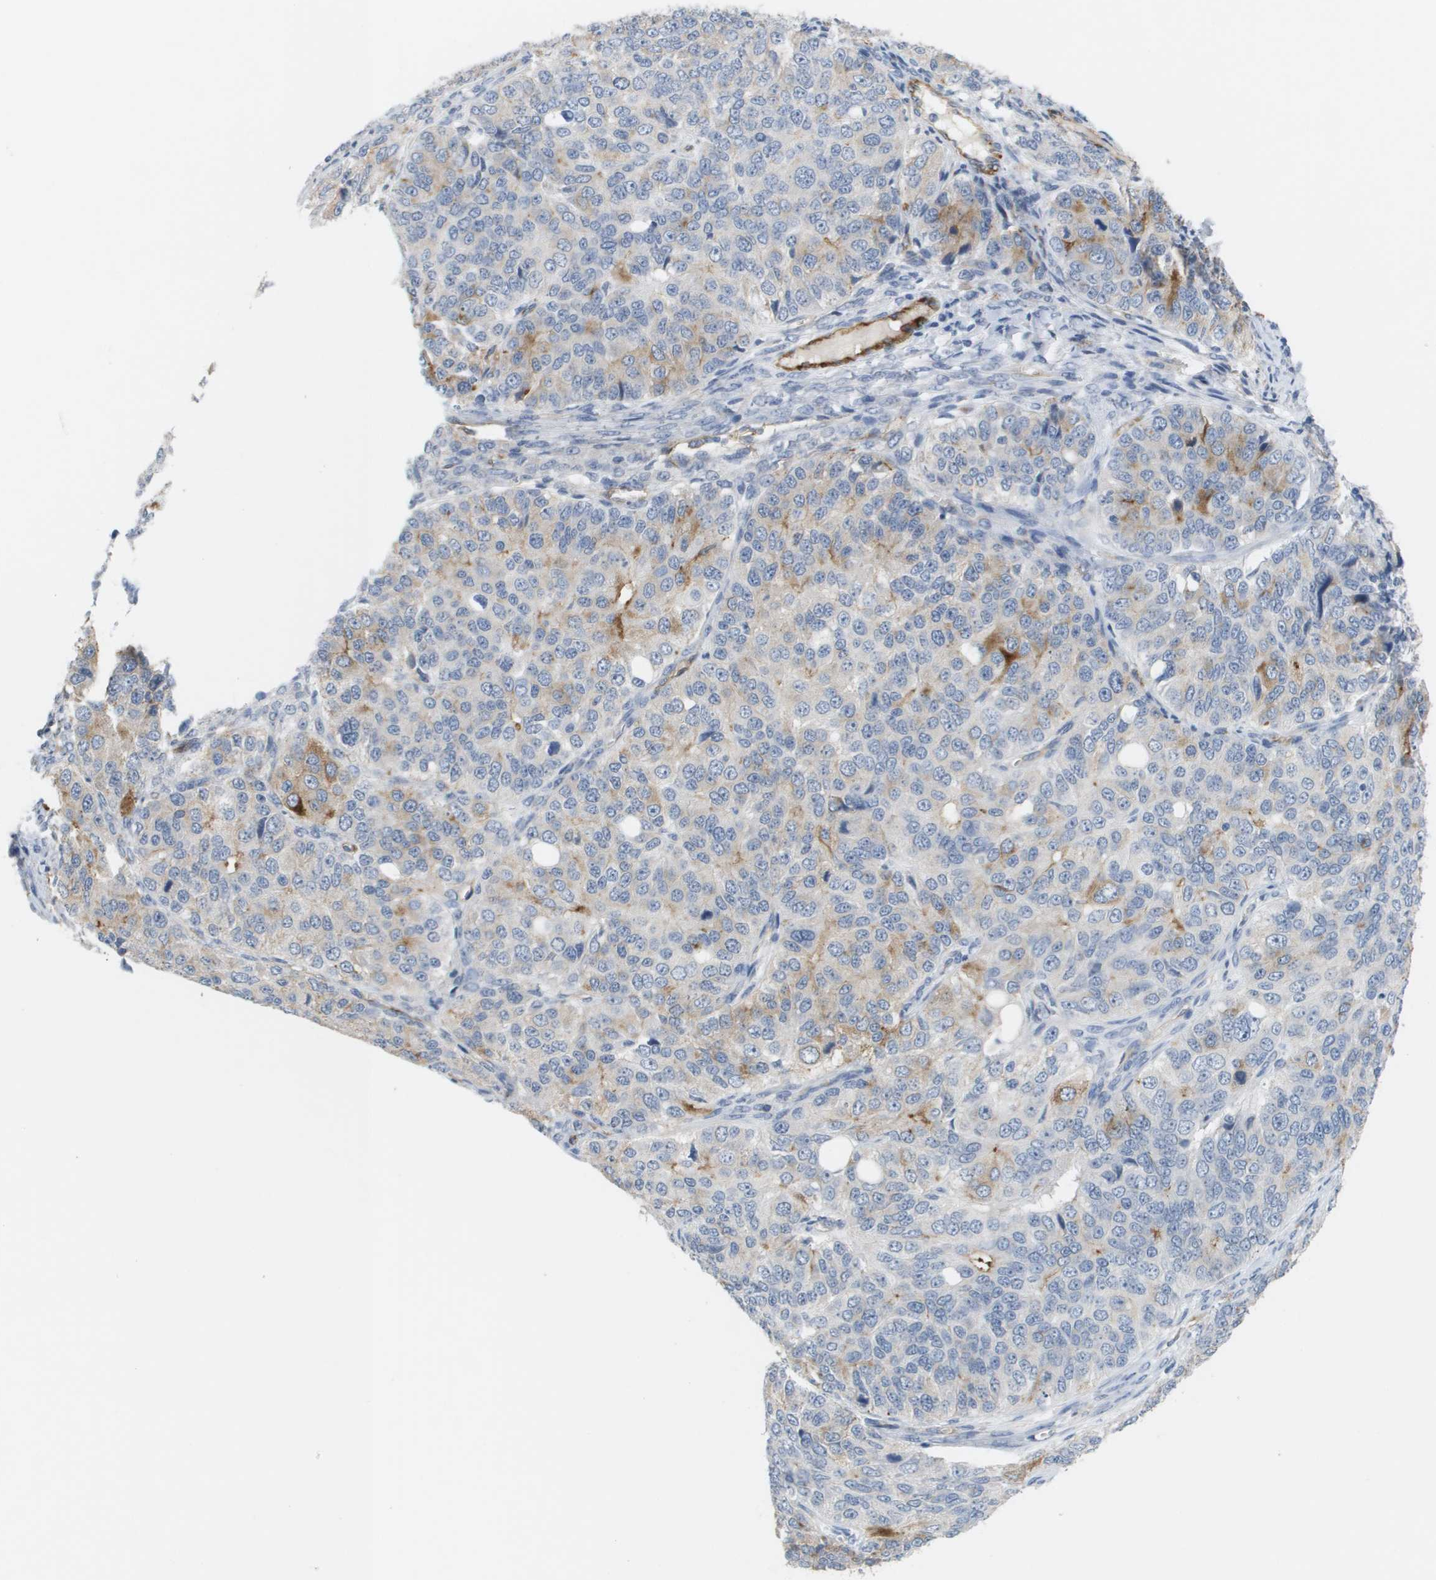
{"staining": {"intensity": "moderate", "quantity": "<25%", "location": "cytoplasmic/membranous"}, "tissue": "ovarian cancer", "cell_type": "Tumor cells", "image_type": "cancer", "snomed": [{"axis": "morphology", "description": "Carcinoma, endometroid"}, {"axis": "topography", "description": "Ovary"}], "caption": "IHC of human ovarian cancer (endometroid carcinoma) reveals low levels of moderate cytoplasmic/membranous staining in about <25% of tumor cells.", "gene": "ANGPT2", "patient": {"sex": "female", "age": 51}}